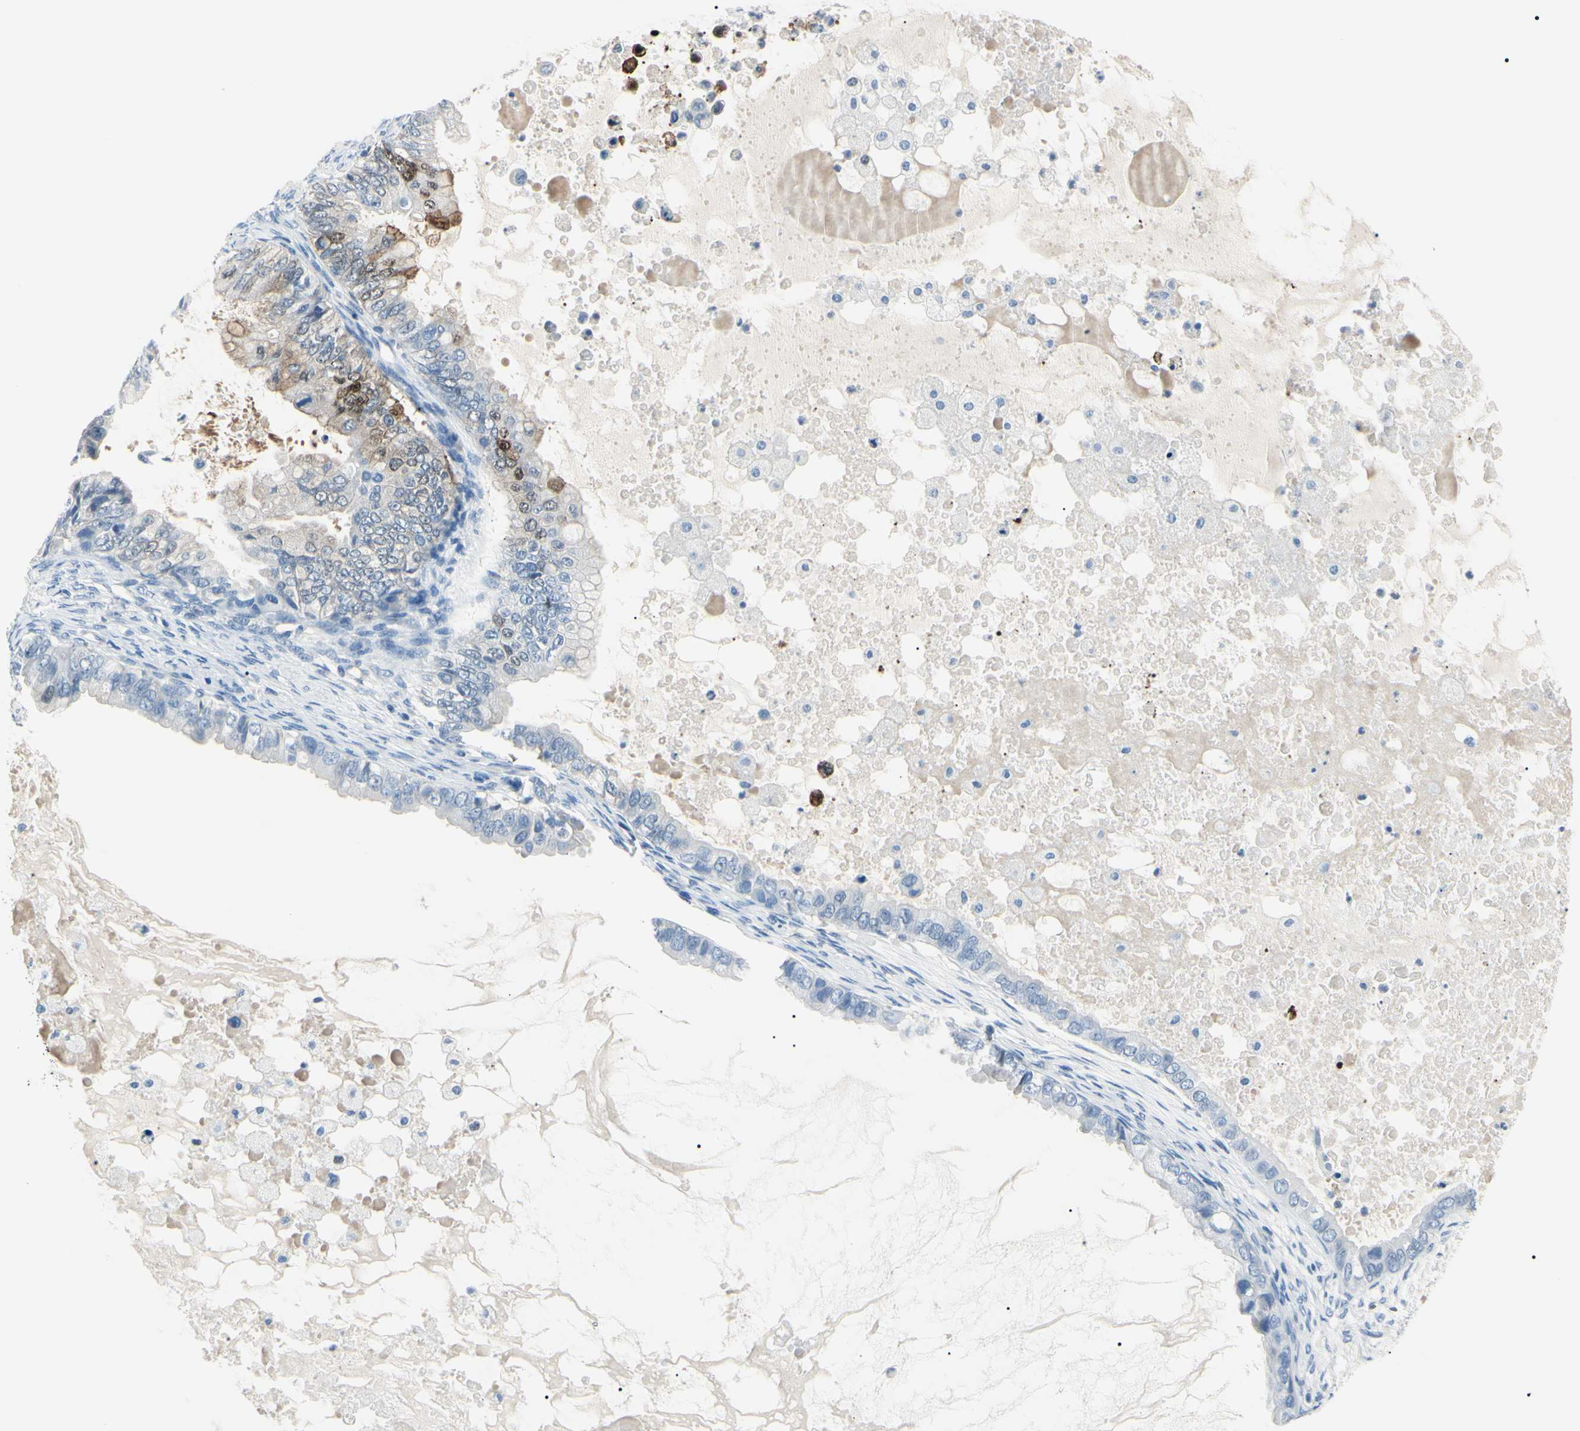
{"staining": {"intensity": "moderate", "quantity": "<25%", "location": "cytoplasmic/membranous"}, "tissue": "ovarian cancer", "cell_type": "Tumor cells", "image_type": "cancer", "snomed": [{"axis": "morphology", "description": "Cystadenocarcinoma, mucinous, NOS"}, {"axis": "topography", "description": "Ovary"}], "caption": "A photomicrograph showing moderate cytoplasmic/membranous staining in about <25% of tumor cells in mucinous cystadenocarcinoma (ovarian), as visualized by brown immunohistochemical staining.", "gene": "CA2", "patient": {"sex": "female", "age": 80}}